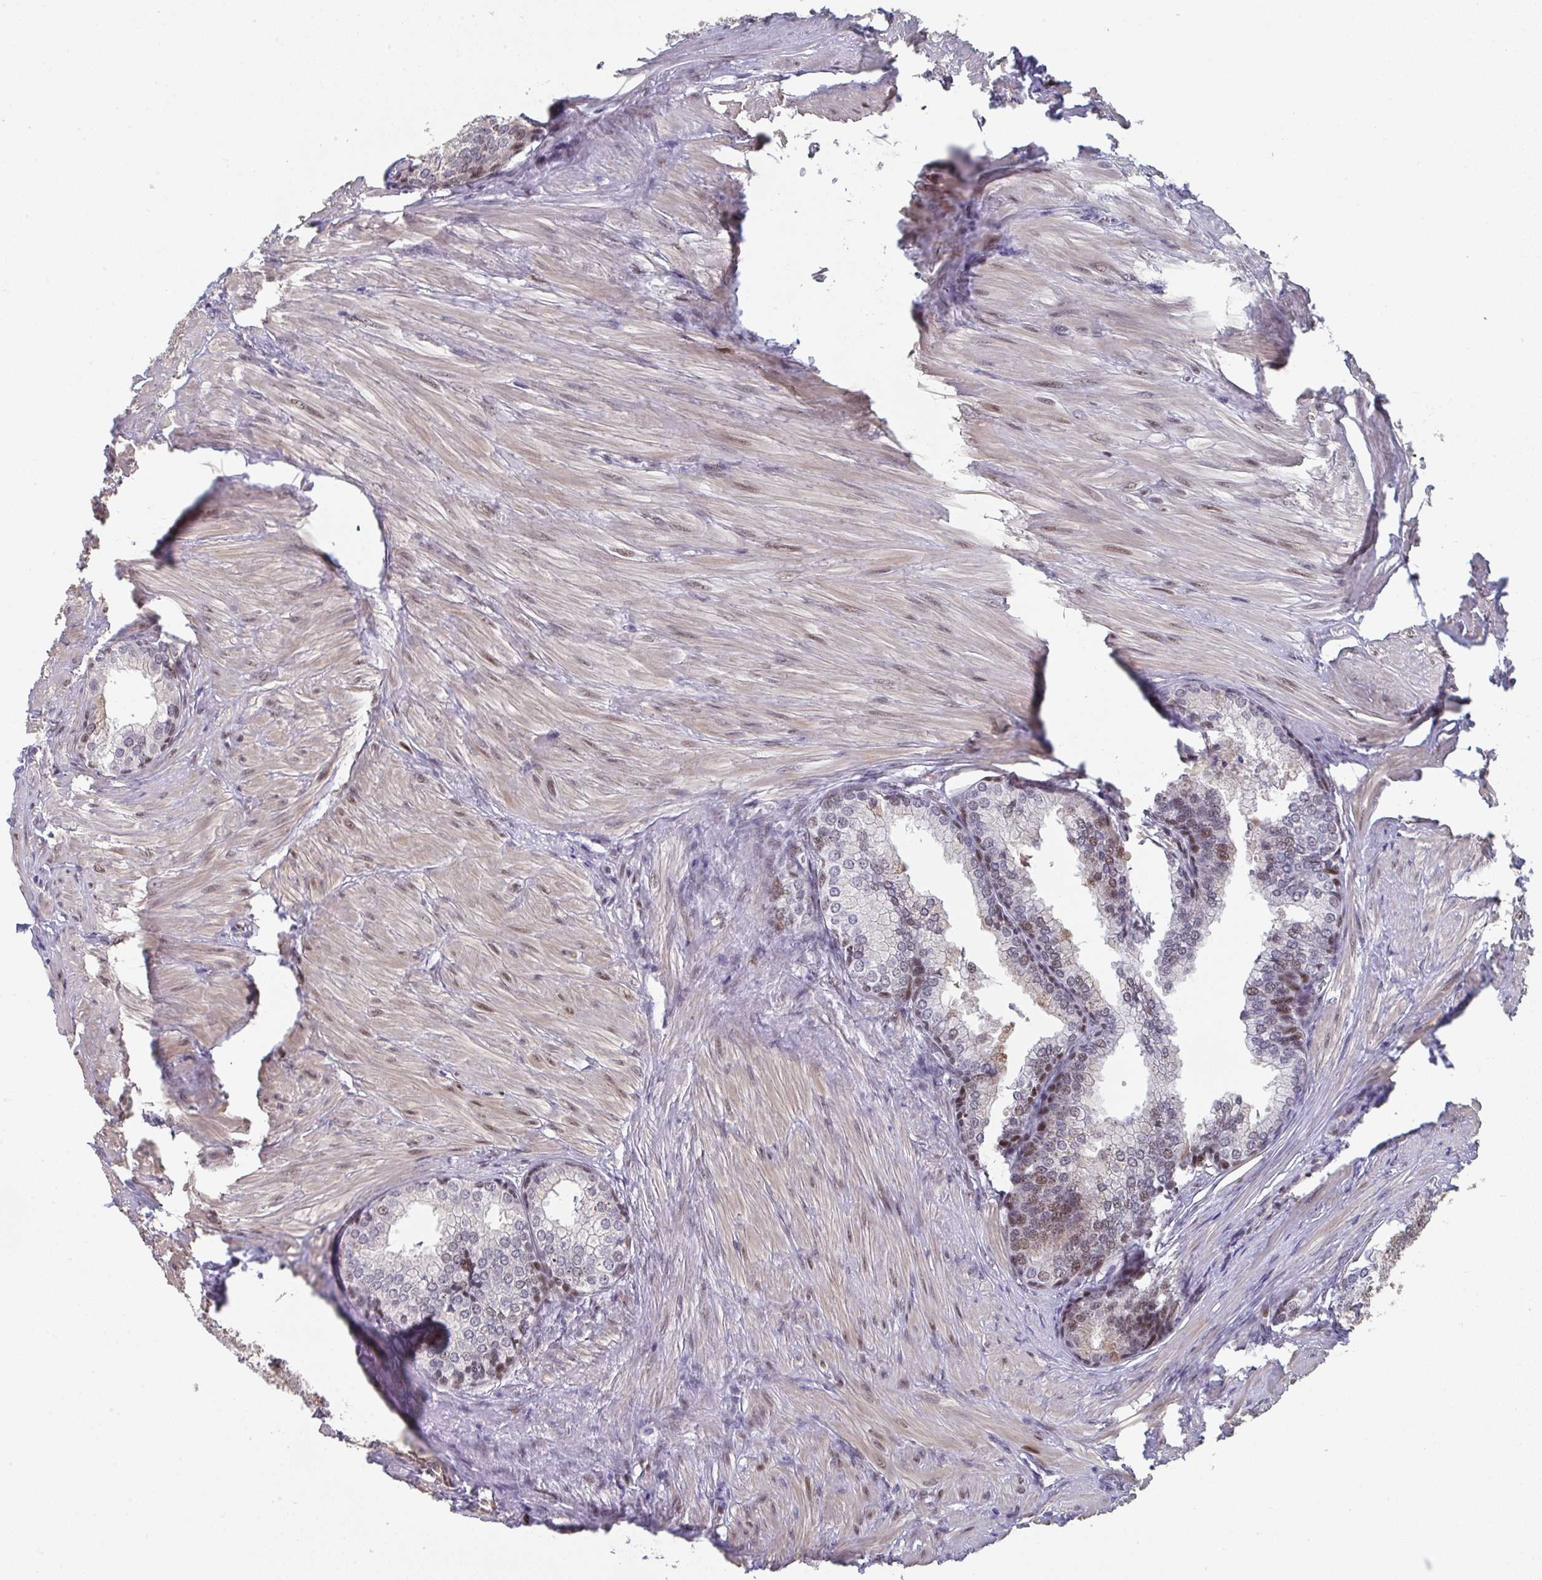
{"staining": {"intensity": "weak", "quantity": "25%-75%", "location": "cytoplasmic/membranous,nuclear"}, "tissue": "prostate", "cell_type": "Glandular cells", "image_type": "normal", "snomed": [{"axis": "morphology", "description": "Normal tissue, NOS"}, {"axis": "topography", "description": "Prostate"}, {"axis": "topography", "description": "Peripheral nerve tissue"}], "caption": "Approximately 25%-75% of glandular cells in unremarkable prostate reveal weak cytoplasmic/membranous,nuclear protein positivity as visualized by brown immunohistochemical staining.", "gene": "JDP2", "patient": {"sex": "male", "age": 55}}